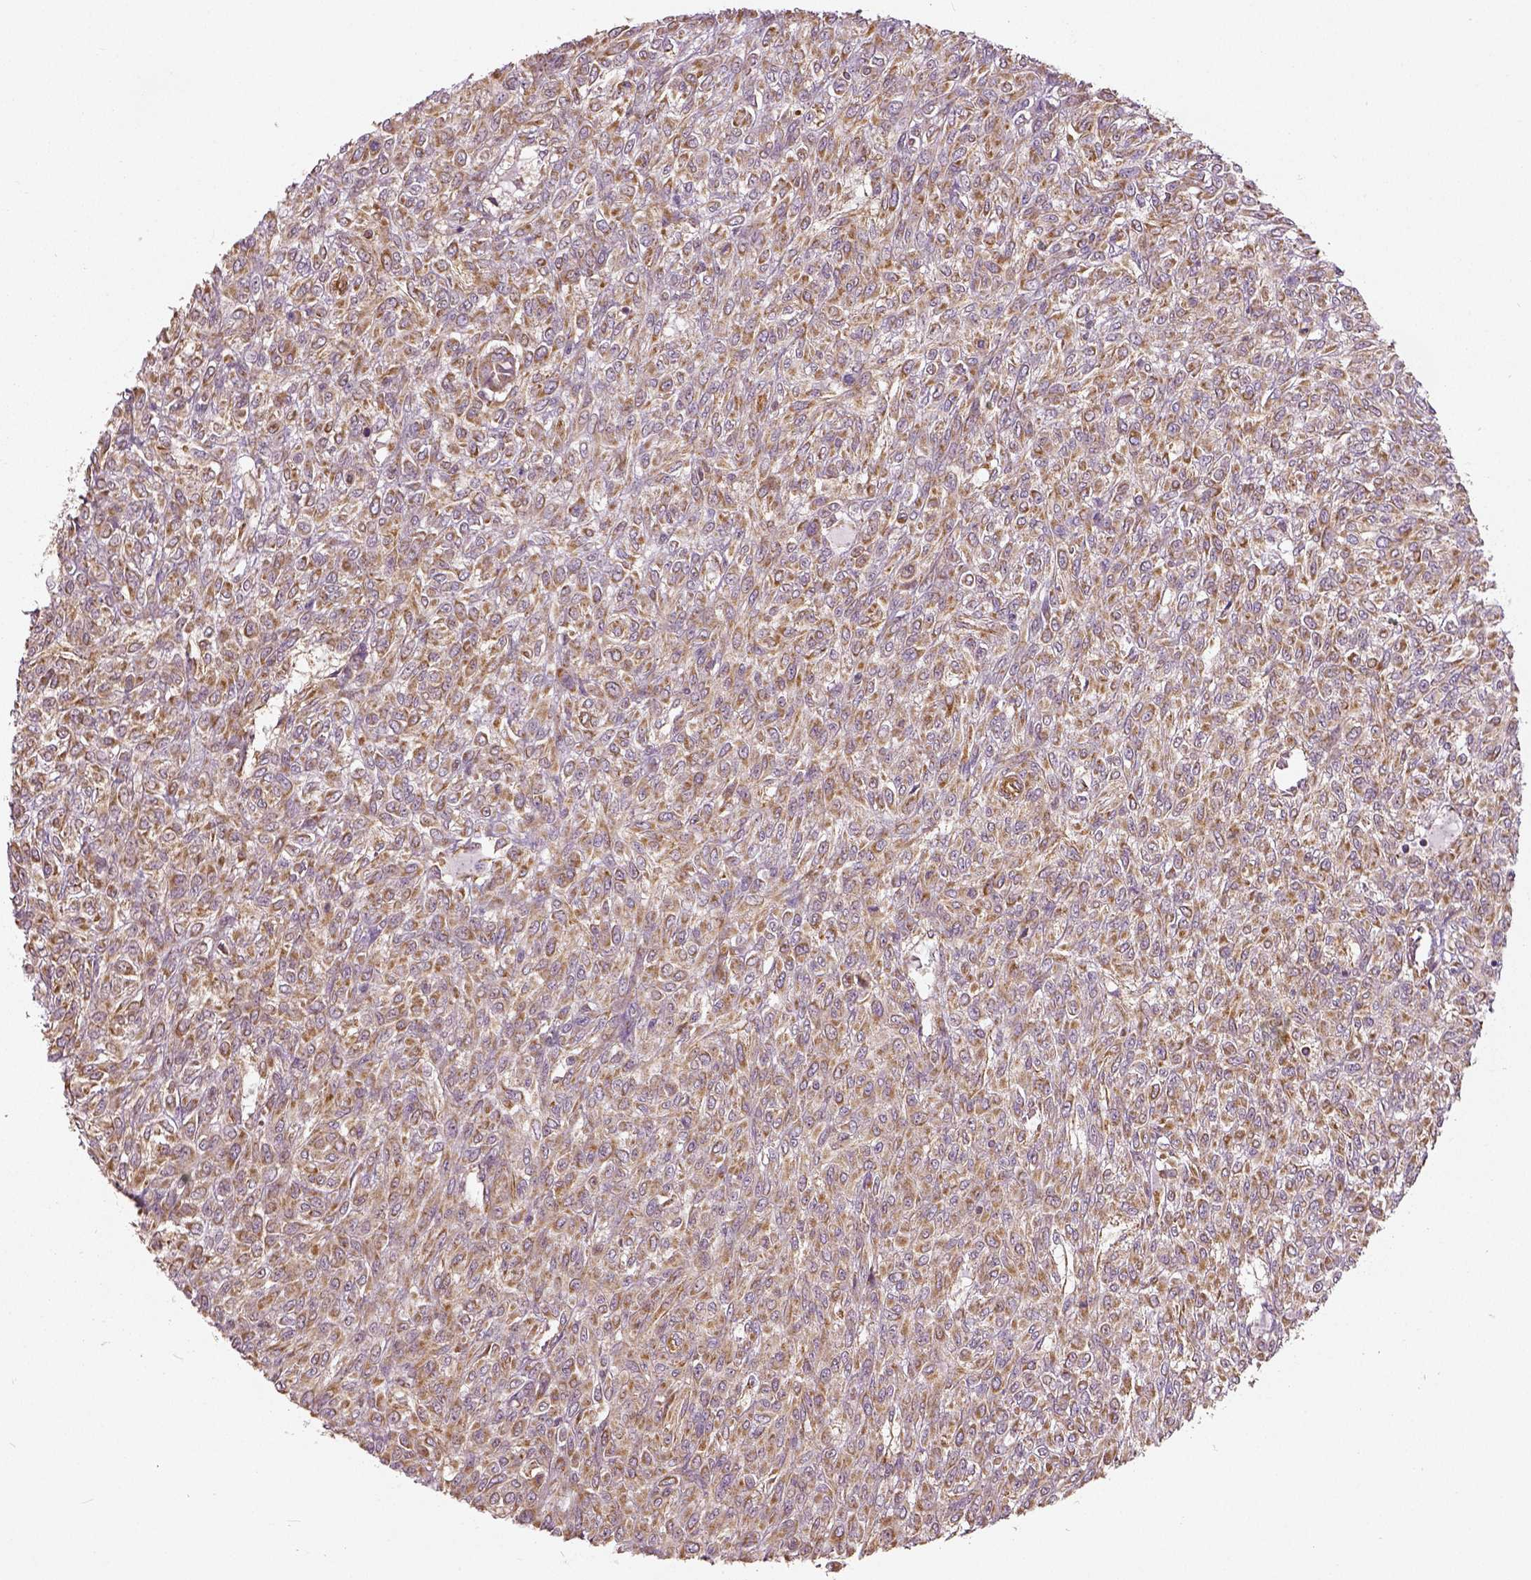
{"staining": {"intensity": "moderate", "quantity": ">75%", "location": "cytoplasmic/membranous"}, "tissue": "renal cancer", "cell_type": "Tumor cells", "image_type": "cancer", "snomed": [{"axis": "morphology", "description": "Adenocarcinoma, NOS"}, {"axis": "topography", "description": "Kidney"}], "caption": "Immunohistochemical staining of human renal cancer displays medium levels of moderate cytoplasmic/membranous protein staining in approximately >75% of tumor cells.", "gene": "PGAM5", "patient": {"sex": "male", "age": 58}}